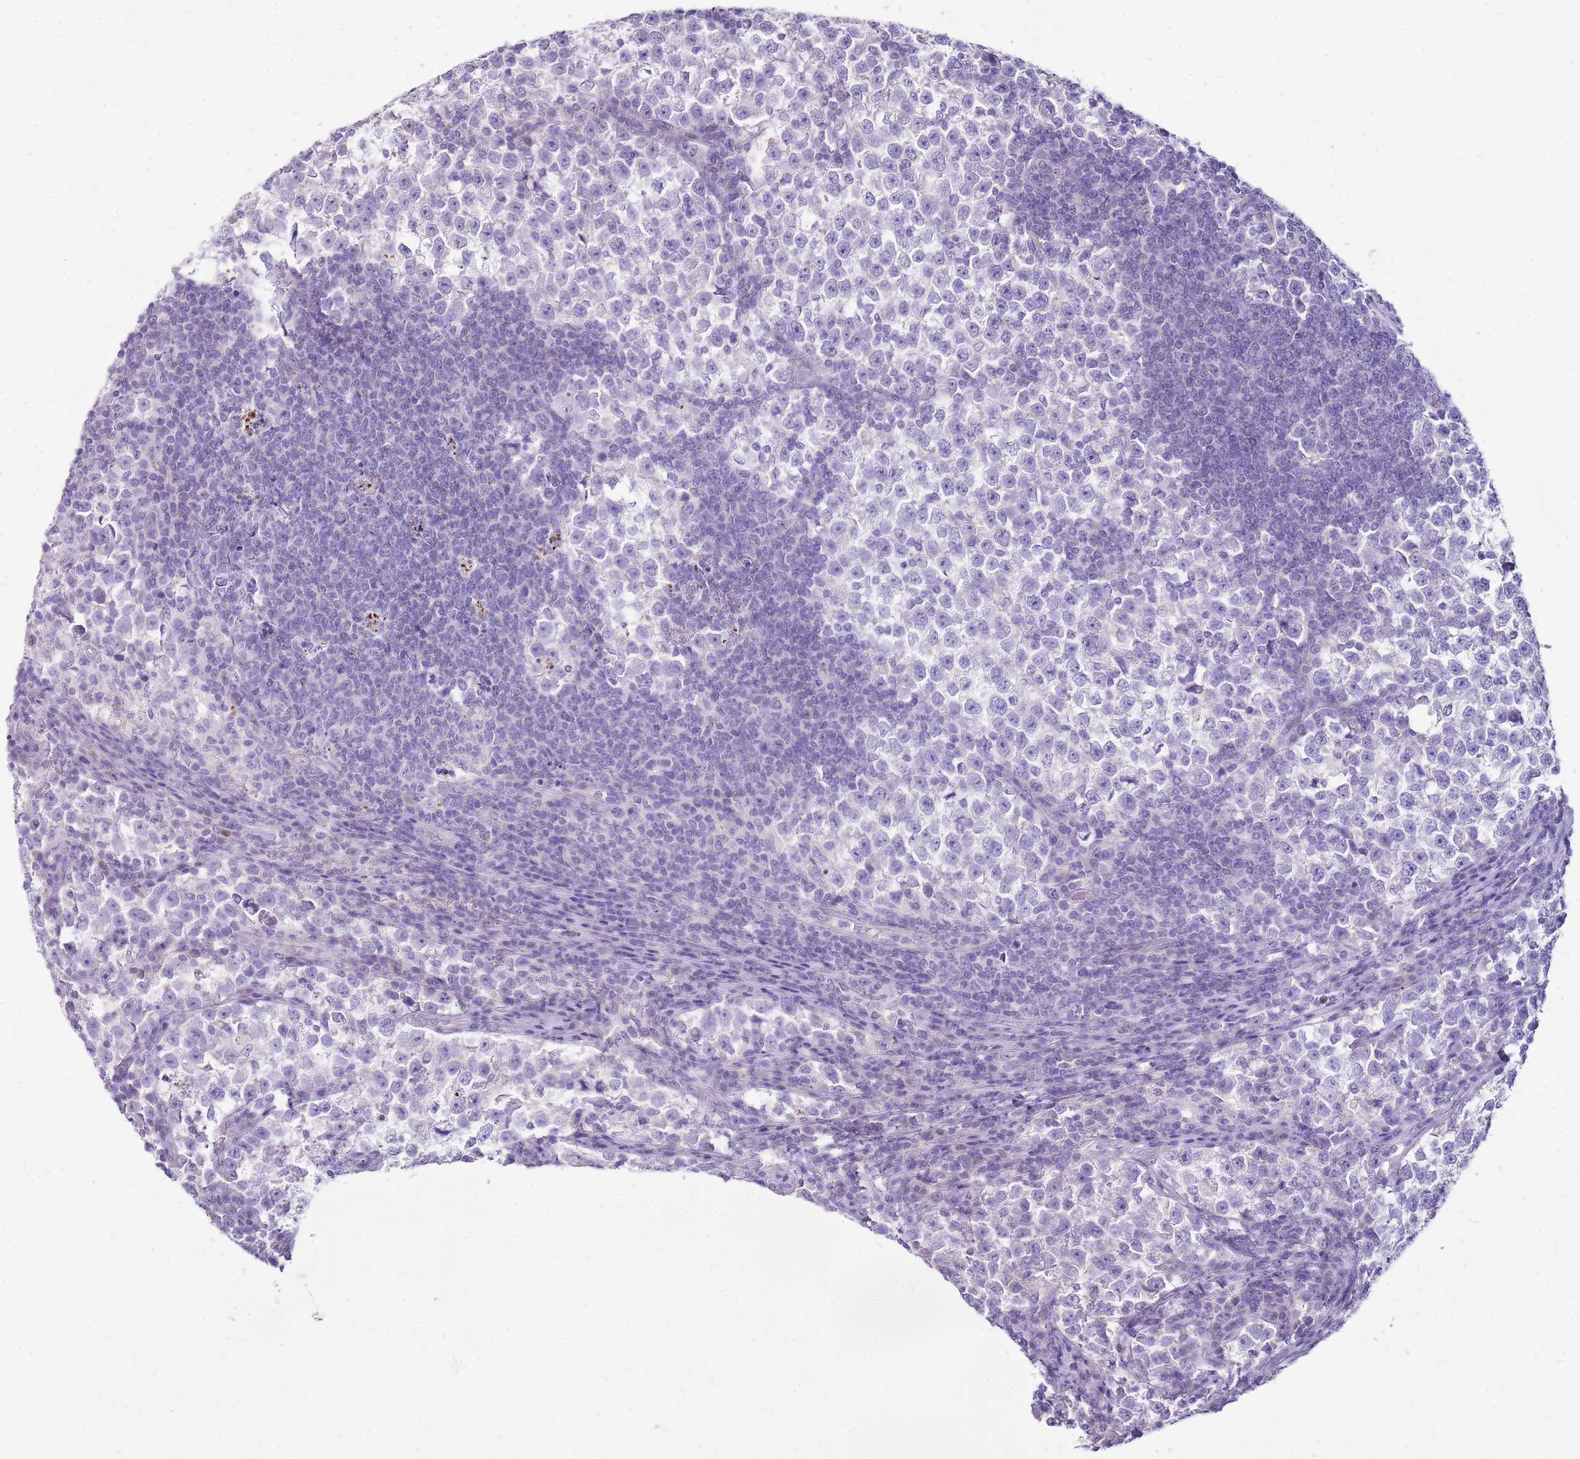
{"staining": {"intensity": "negative", "quantity": "none", "location": "none"}, "tissue": "testis cancer", "cell_type": "Tumor cells", "image_type": "cancer", "snomed": [{"axis": "morphology", "description": "Normal tissue, NOS"}, {"axis": "morphology", "description": "Seminoma, NOS"}, {"axis": "topography", "description": "Testis"}], "caption": "IHC histopathology image of human testis cancer (seminoma) stained for a protein (brown), which exhibits no expression in tumor cells.", "gene": "FABP2", "patient": {"sex": "male", "age": 43}}